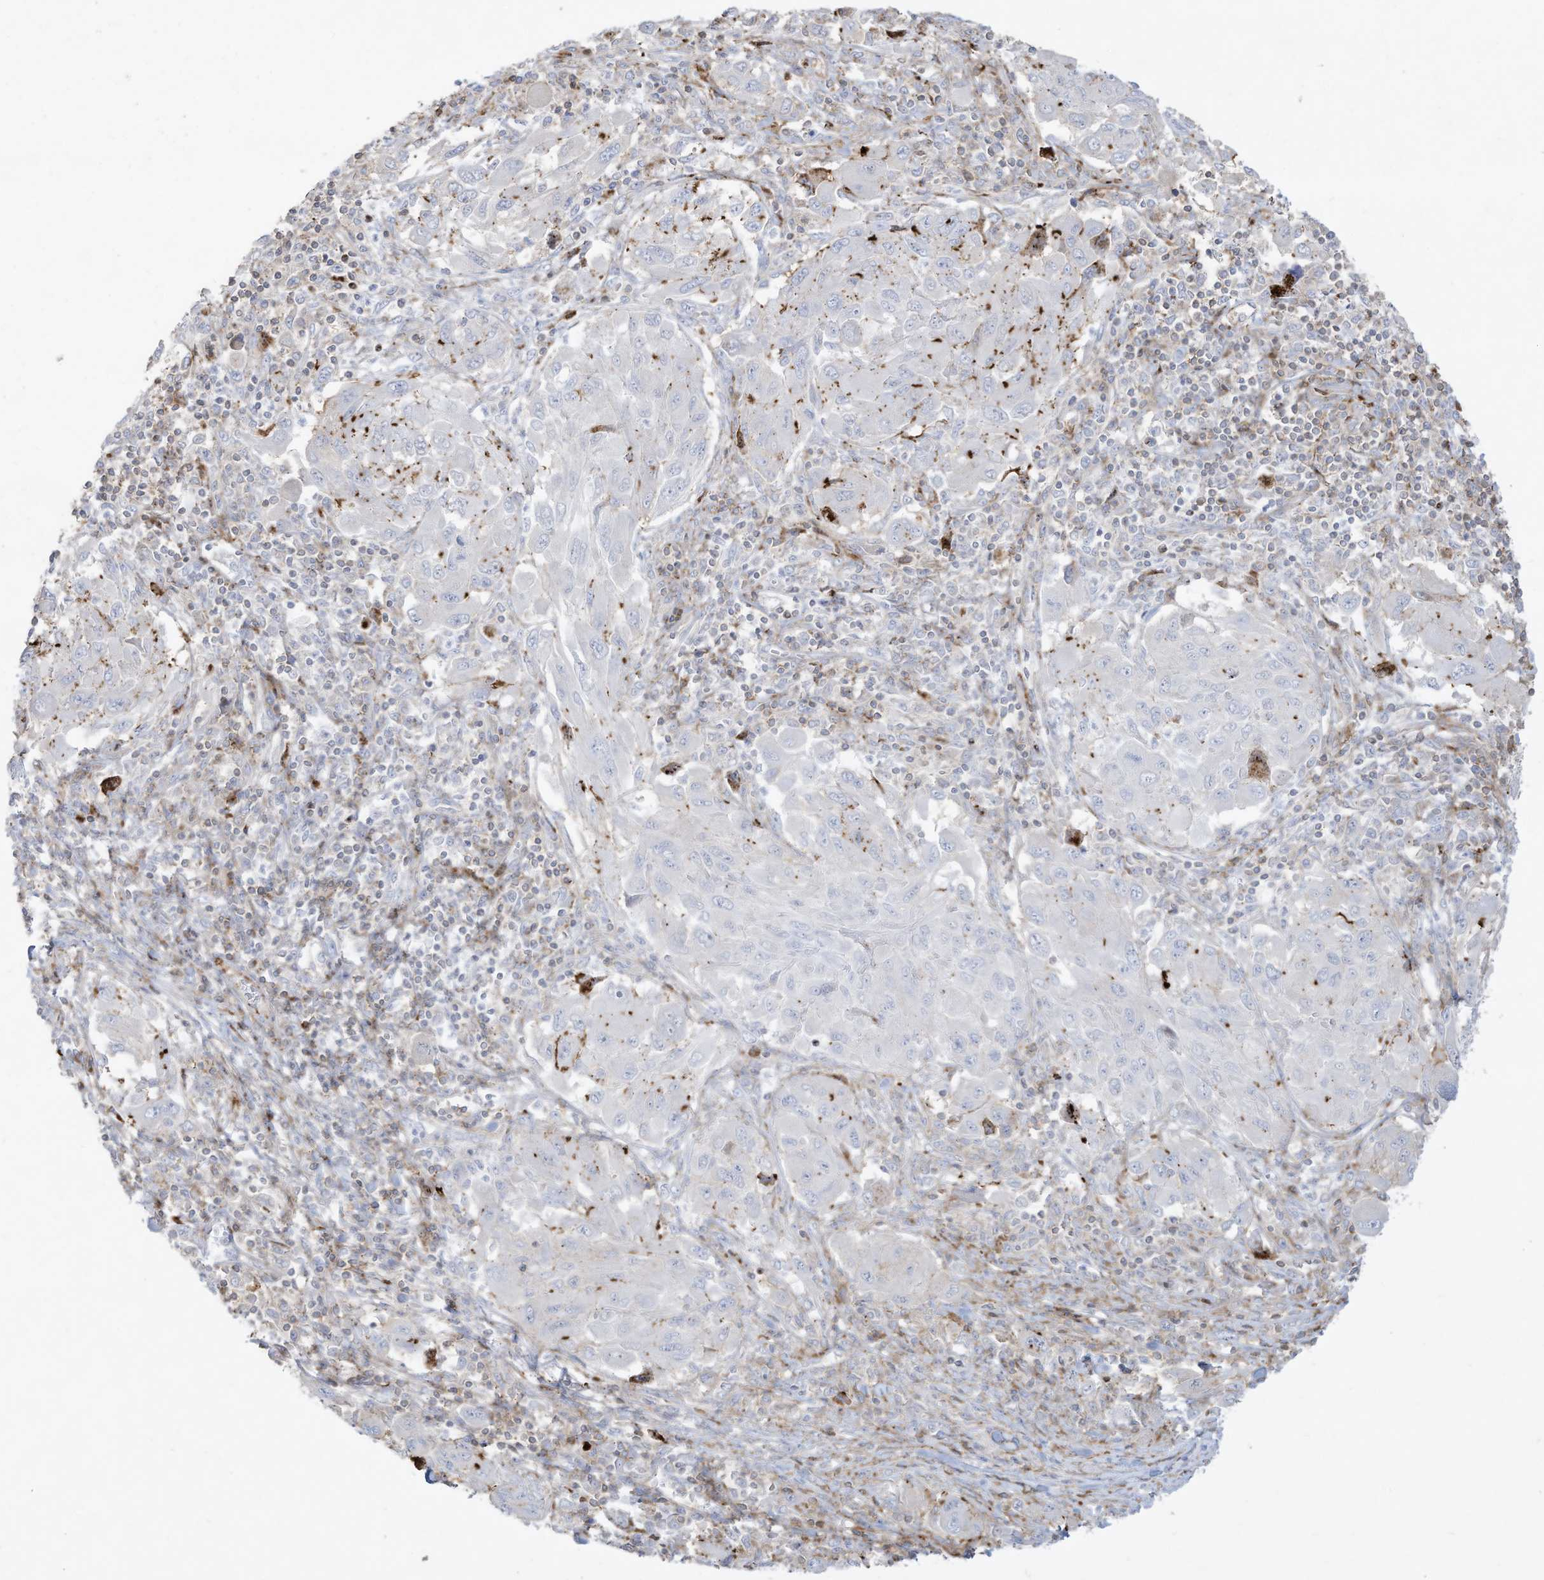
{"staining": {"intensity": "negative", "quantity": "none", "location": "none"}, "tissue": "melanoma", "cell_type": "Tumor cells", "image_type": "cancer", "snomed": [{"axis": "morphology", "description": "Malignant melanoma, NOS"}, {"axis": "topography", "description": "Skin"}], "caption": "This is an IHC histopathology image of malignant melanoma. There is no positivity in tumor cells.", "gene": "THNSL2", "patient": {"sex": "female", "age": 91}}